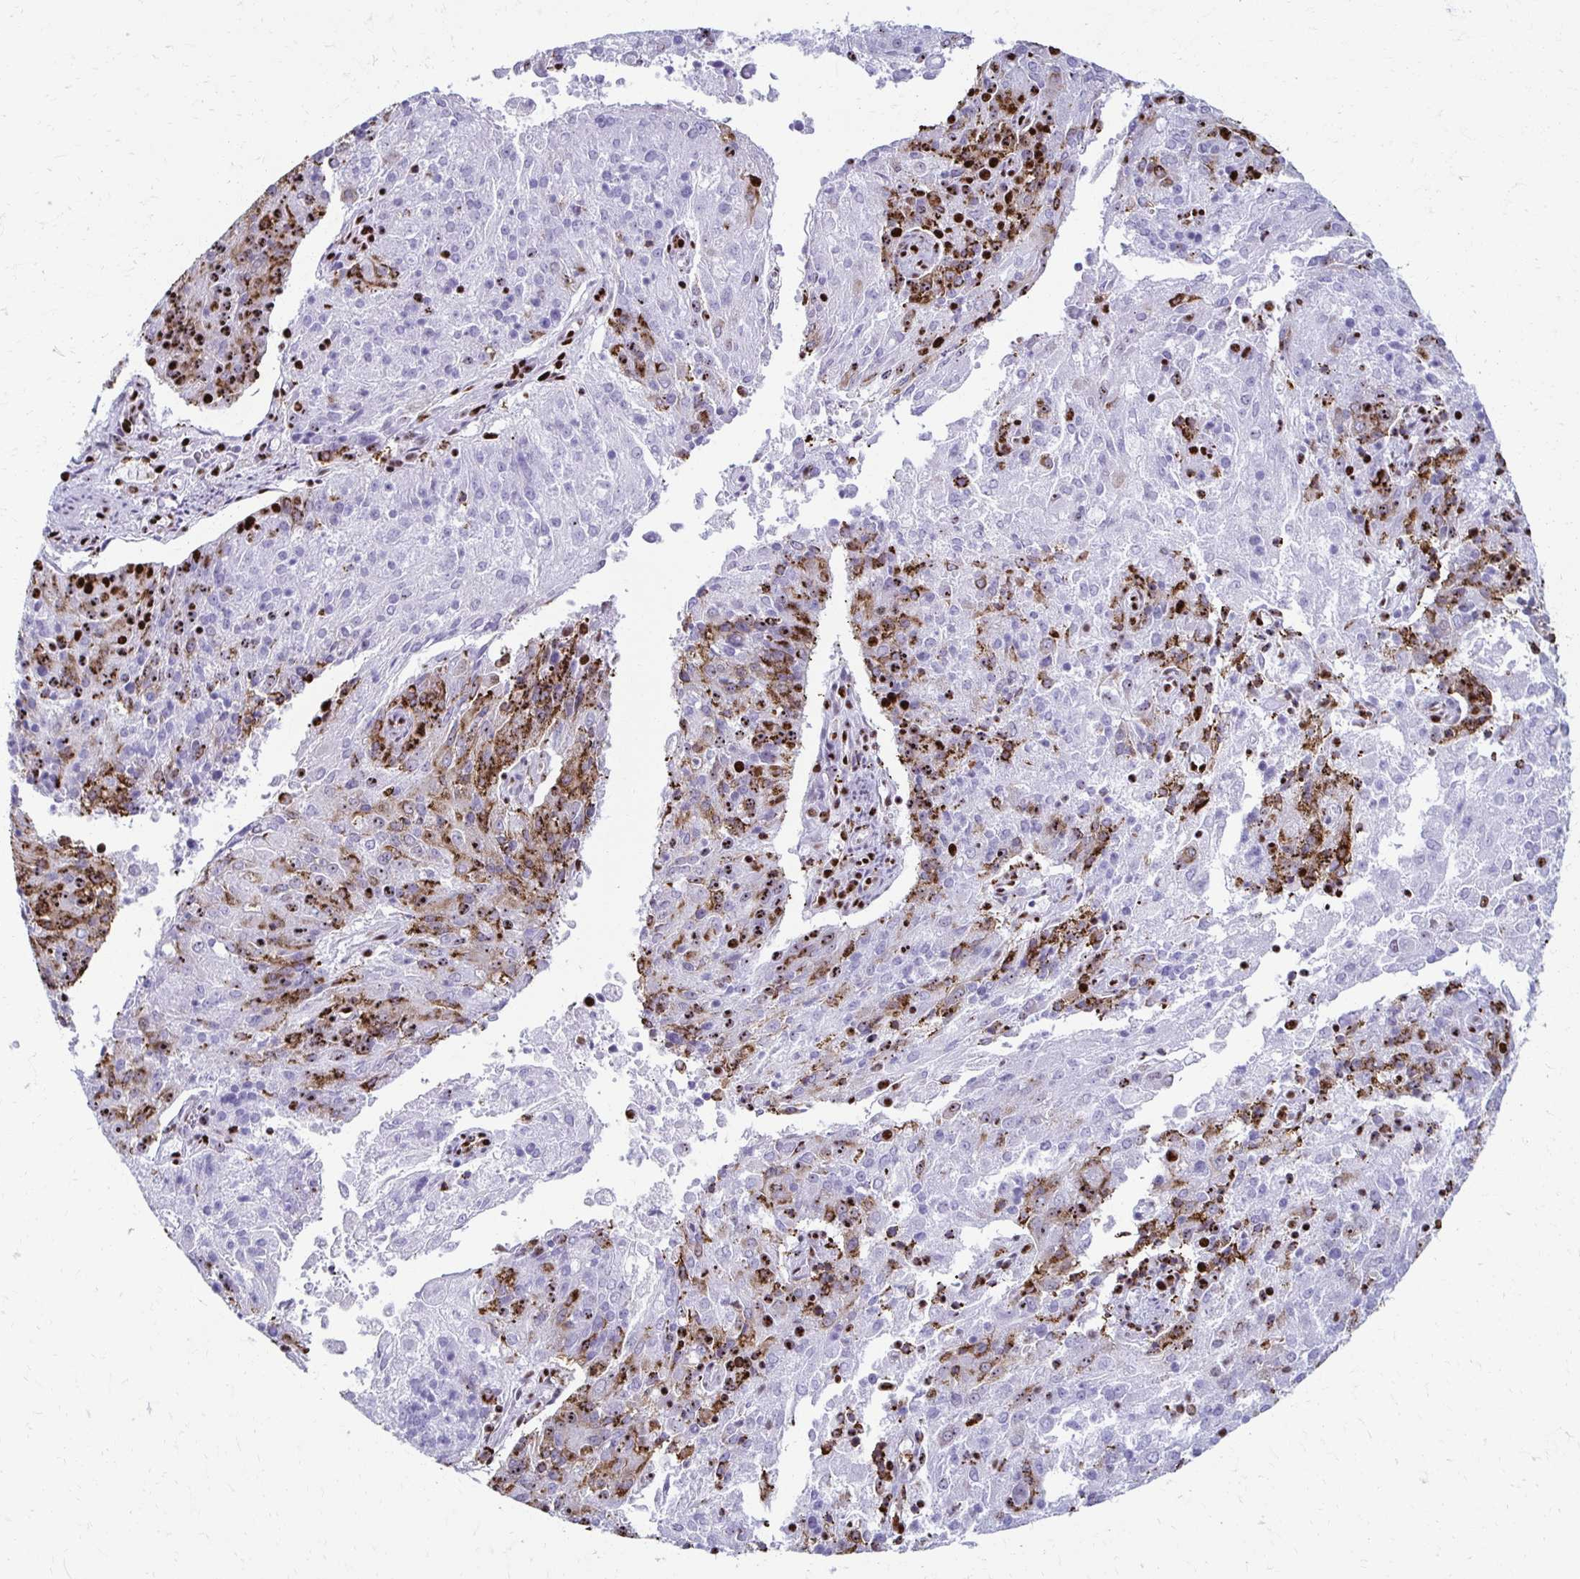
{"staining": {"intensity": "moderate", "quantity": "<25%", "location": "cytoplasmic/membranous,nuclear"}, "tissue": "endometrial cancer", "cell_type": "Tumor cells", "image_type": "cancer", "snomed": [{"axis": "morphology", "description": "Adenocarcinoma, NOS"}, {"axis": "topography", "description": "Endometrium"}], "caption": "Endometrial adenocarcinoma tissue exhibits moderate cytoplasmic/membranous and nuclear staining in about <25% of tumor cells, visualized by immunohistochemistry. (IHC, brightfield microscopy, high magnification).", "gene": "NONO", "patient": {"sex": "female", "age": 82}}